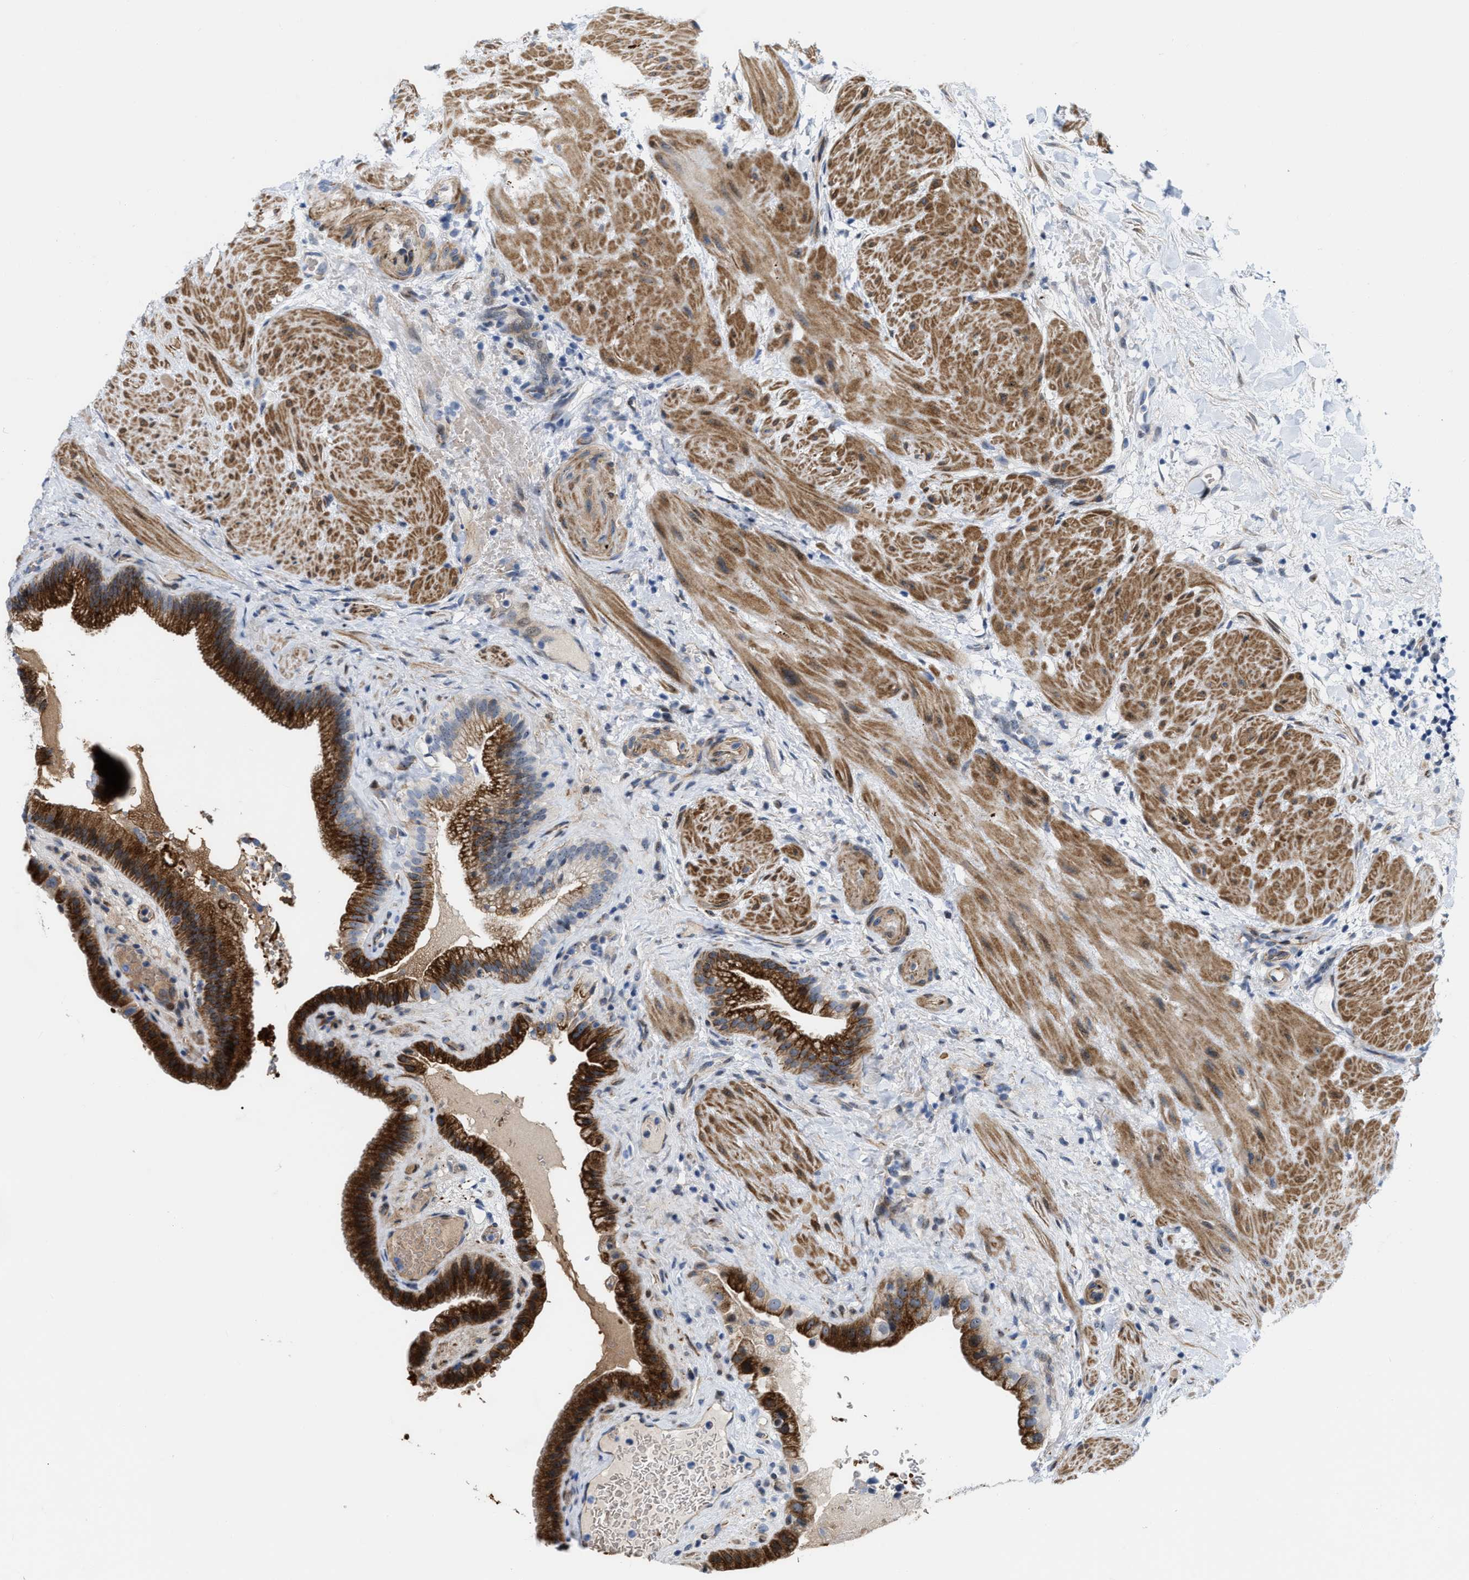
{"staining": {"intensity": "strong", "quantity": ">75%", "location": "cytoplasmic/membranous"}, "tissue": "gallbladder", "cell_type": "Glandular cells", "image_type": "normal", "snomed": [{"axis": "morphology", "description": "Normal tissue, NOS"}, {"axis": "topography", "description": "Gallbladder"}], "caption": "Brown immunohistochemical staining in unremarkable gallbladder displays strong cytoplasmic/membranous positivity in about >75% of glandular cells.", "gene": "POLR1F", "patient": {"sex": "male", "age": 49}}